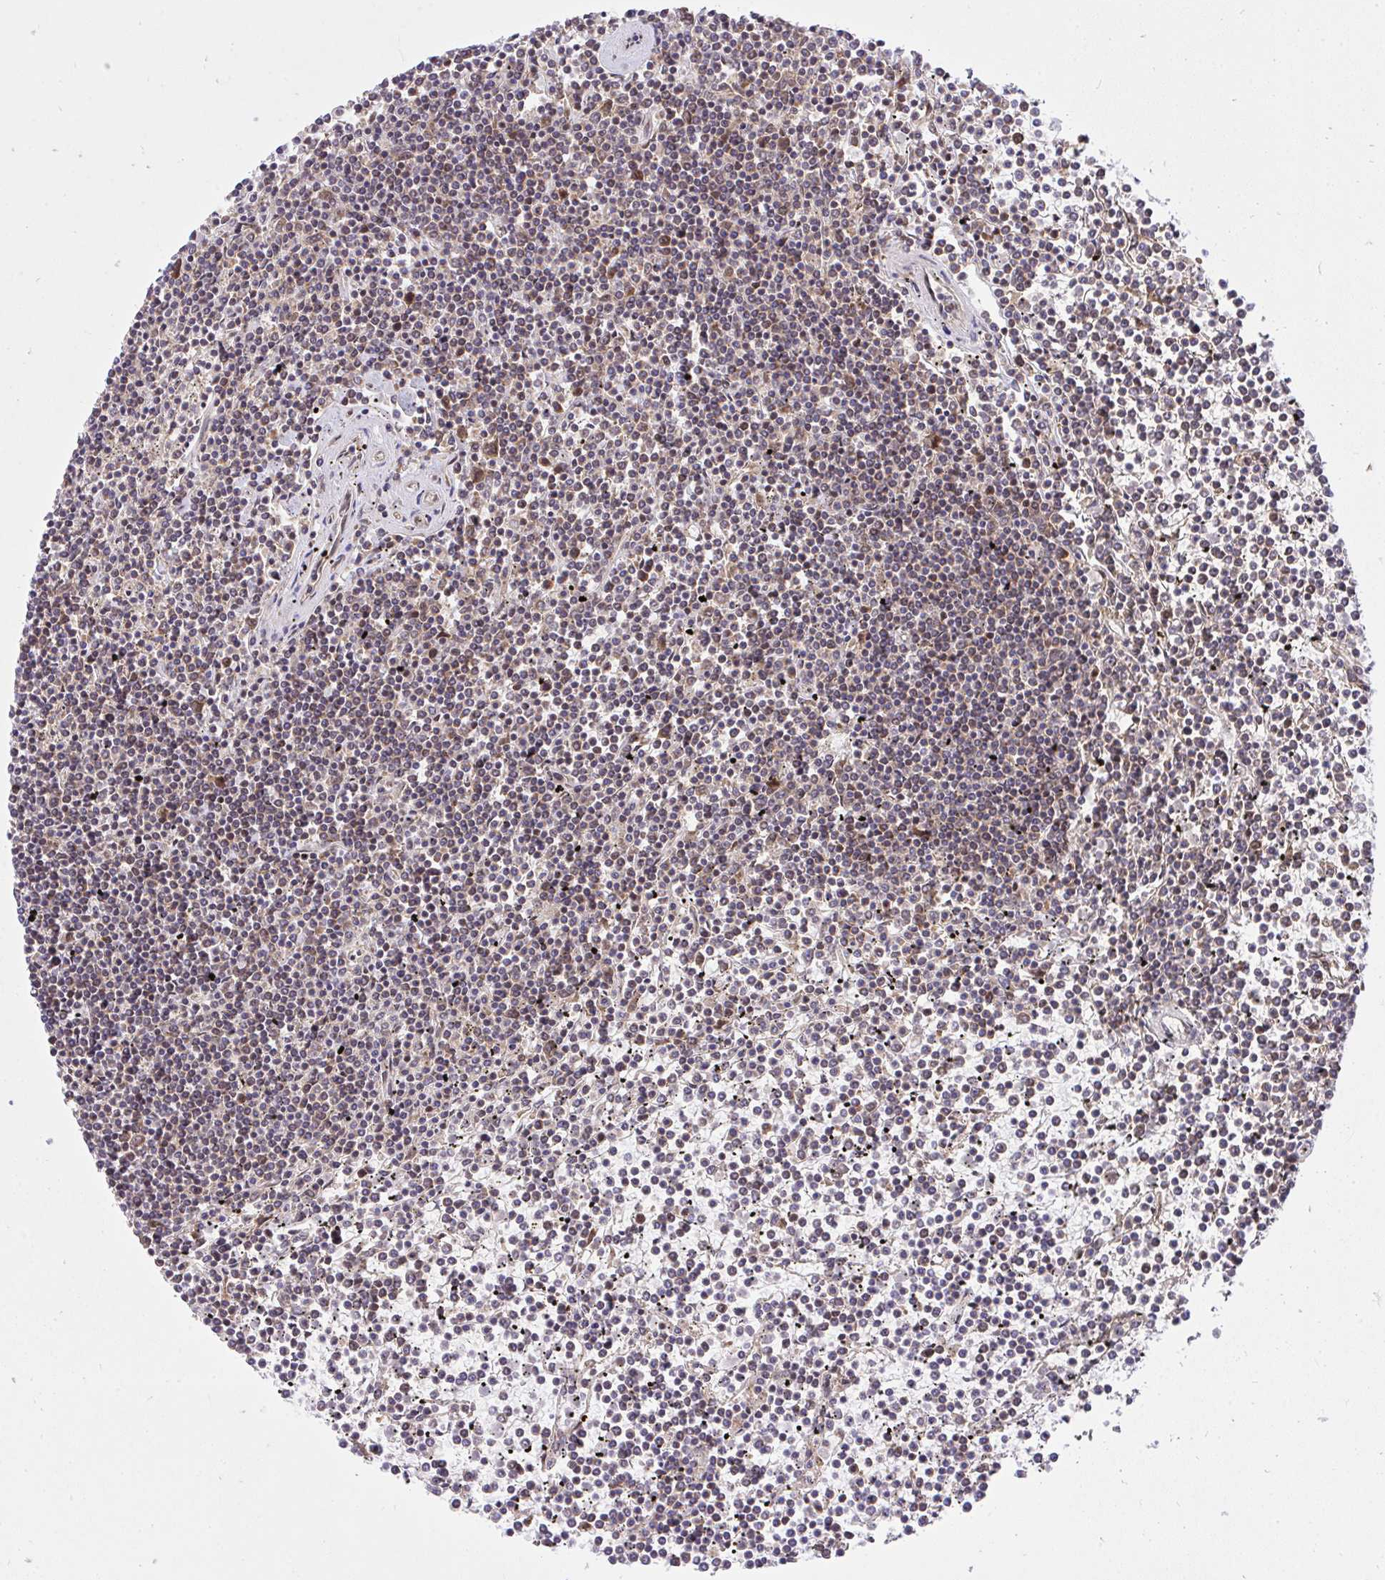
{"staining": {"intensity": "negative", "quantity": "none", "location": "none"}, "tissue": "lymphoma", "cell_type": "Tumor cells", "image_type": "cancer", "snomed": [{"axis": "morphology", "description": "Malignant lymphoma, non-Hodgkin's type, Low grade"}, {"axis": "topography", "description": "Spleen"}], "caption": "IHC of human lymphoma exhibits no positivity in tumor cells.", "gene": "ERI1", "patient": {"sex": "female", "age": 19}}